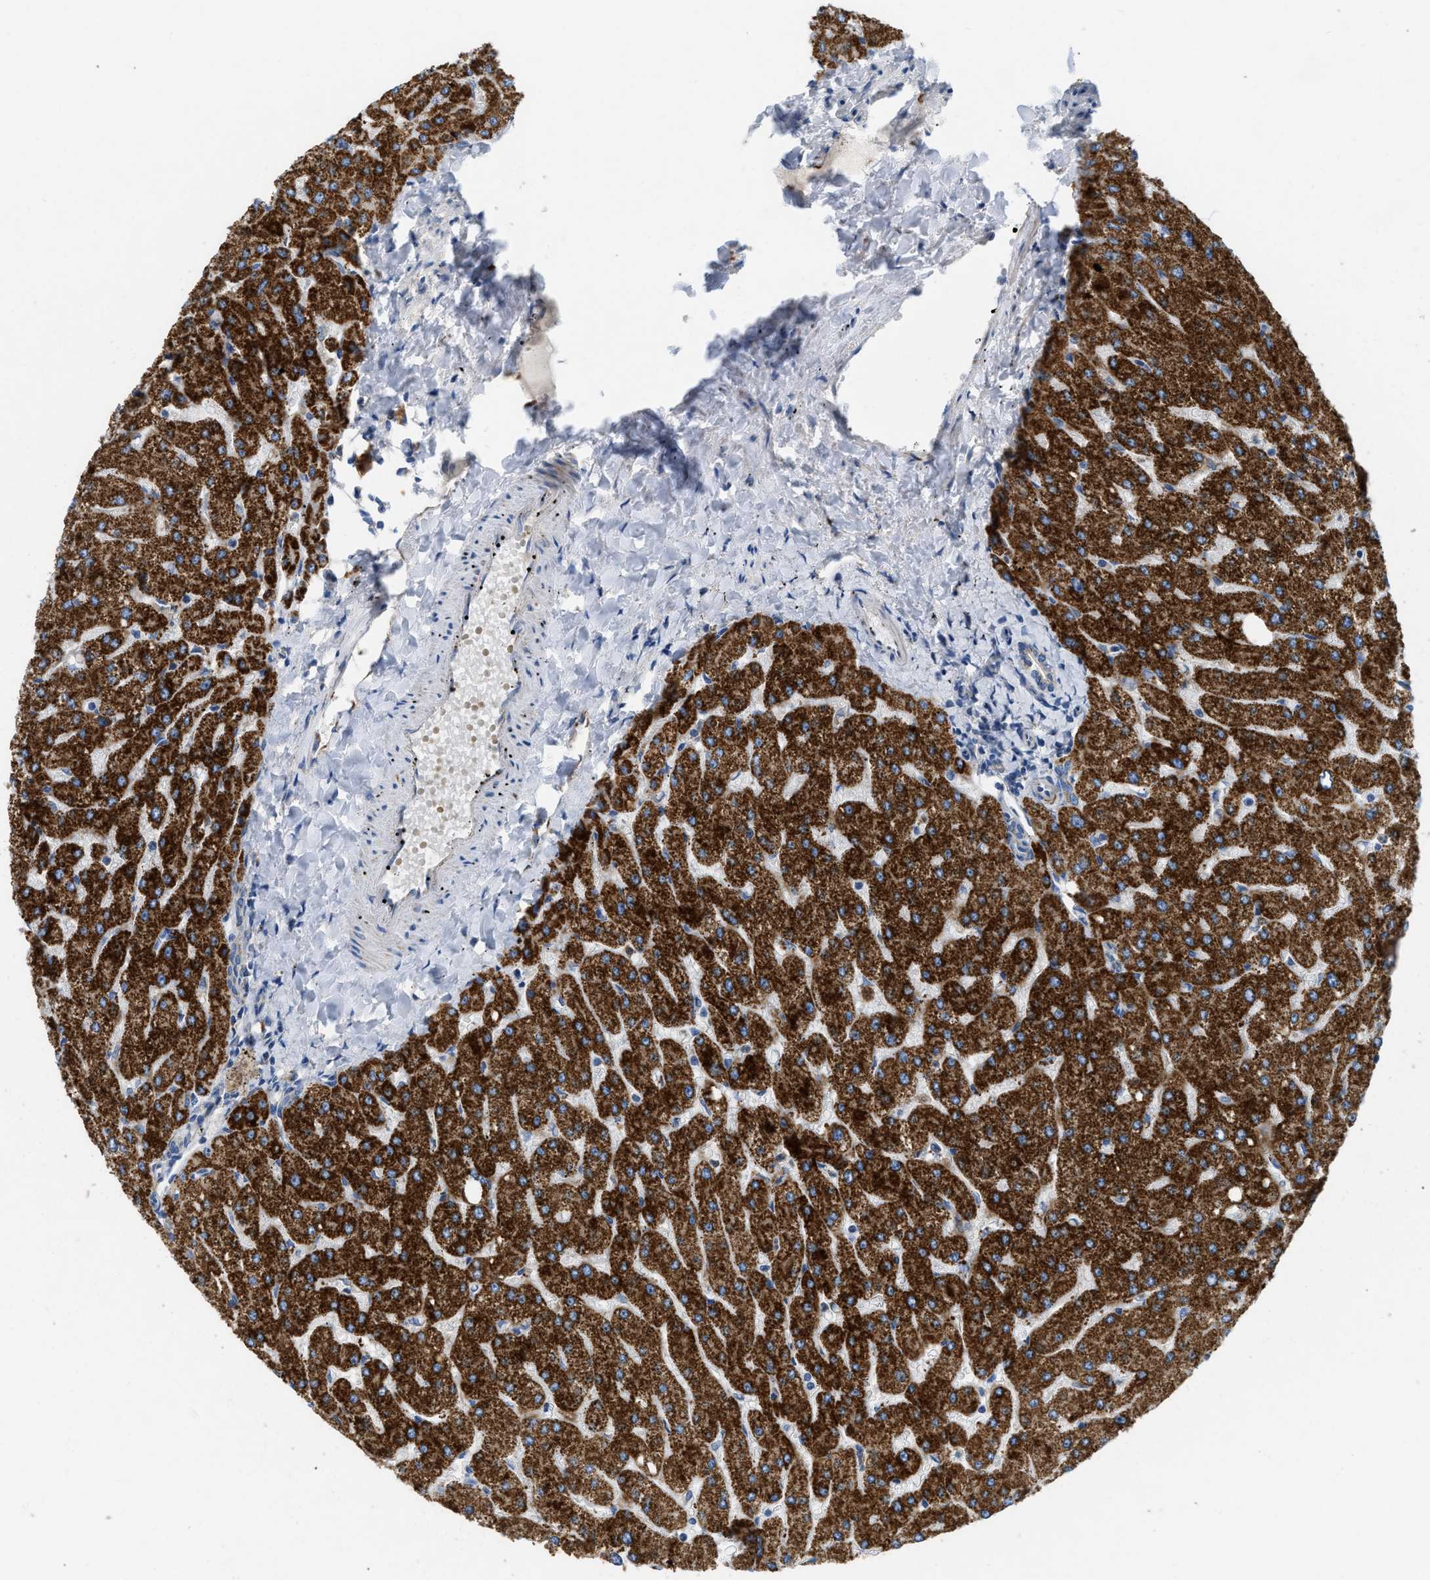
{"staining": {"intensity": "weak", "quantity": "<25%", "location": "cytoplasmic/membranous"}, "tissue": "liver", "cell_type": "Cholangiocytes", "image_type": "normal", "snomed": [{"axis": "morphology", "description": "Normal tissue, NOS"}, {"axis": "topography", "description": "Liver"}], "caption": "The photomicrograph reveals no staining of cholangiocytes in normal liver. Nuclei are stained in blue.", "gene": "SLC25A13", "patient": {"sex": "male", "age": 55}}